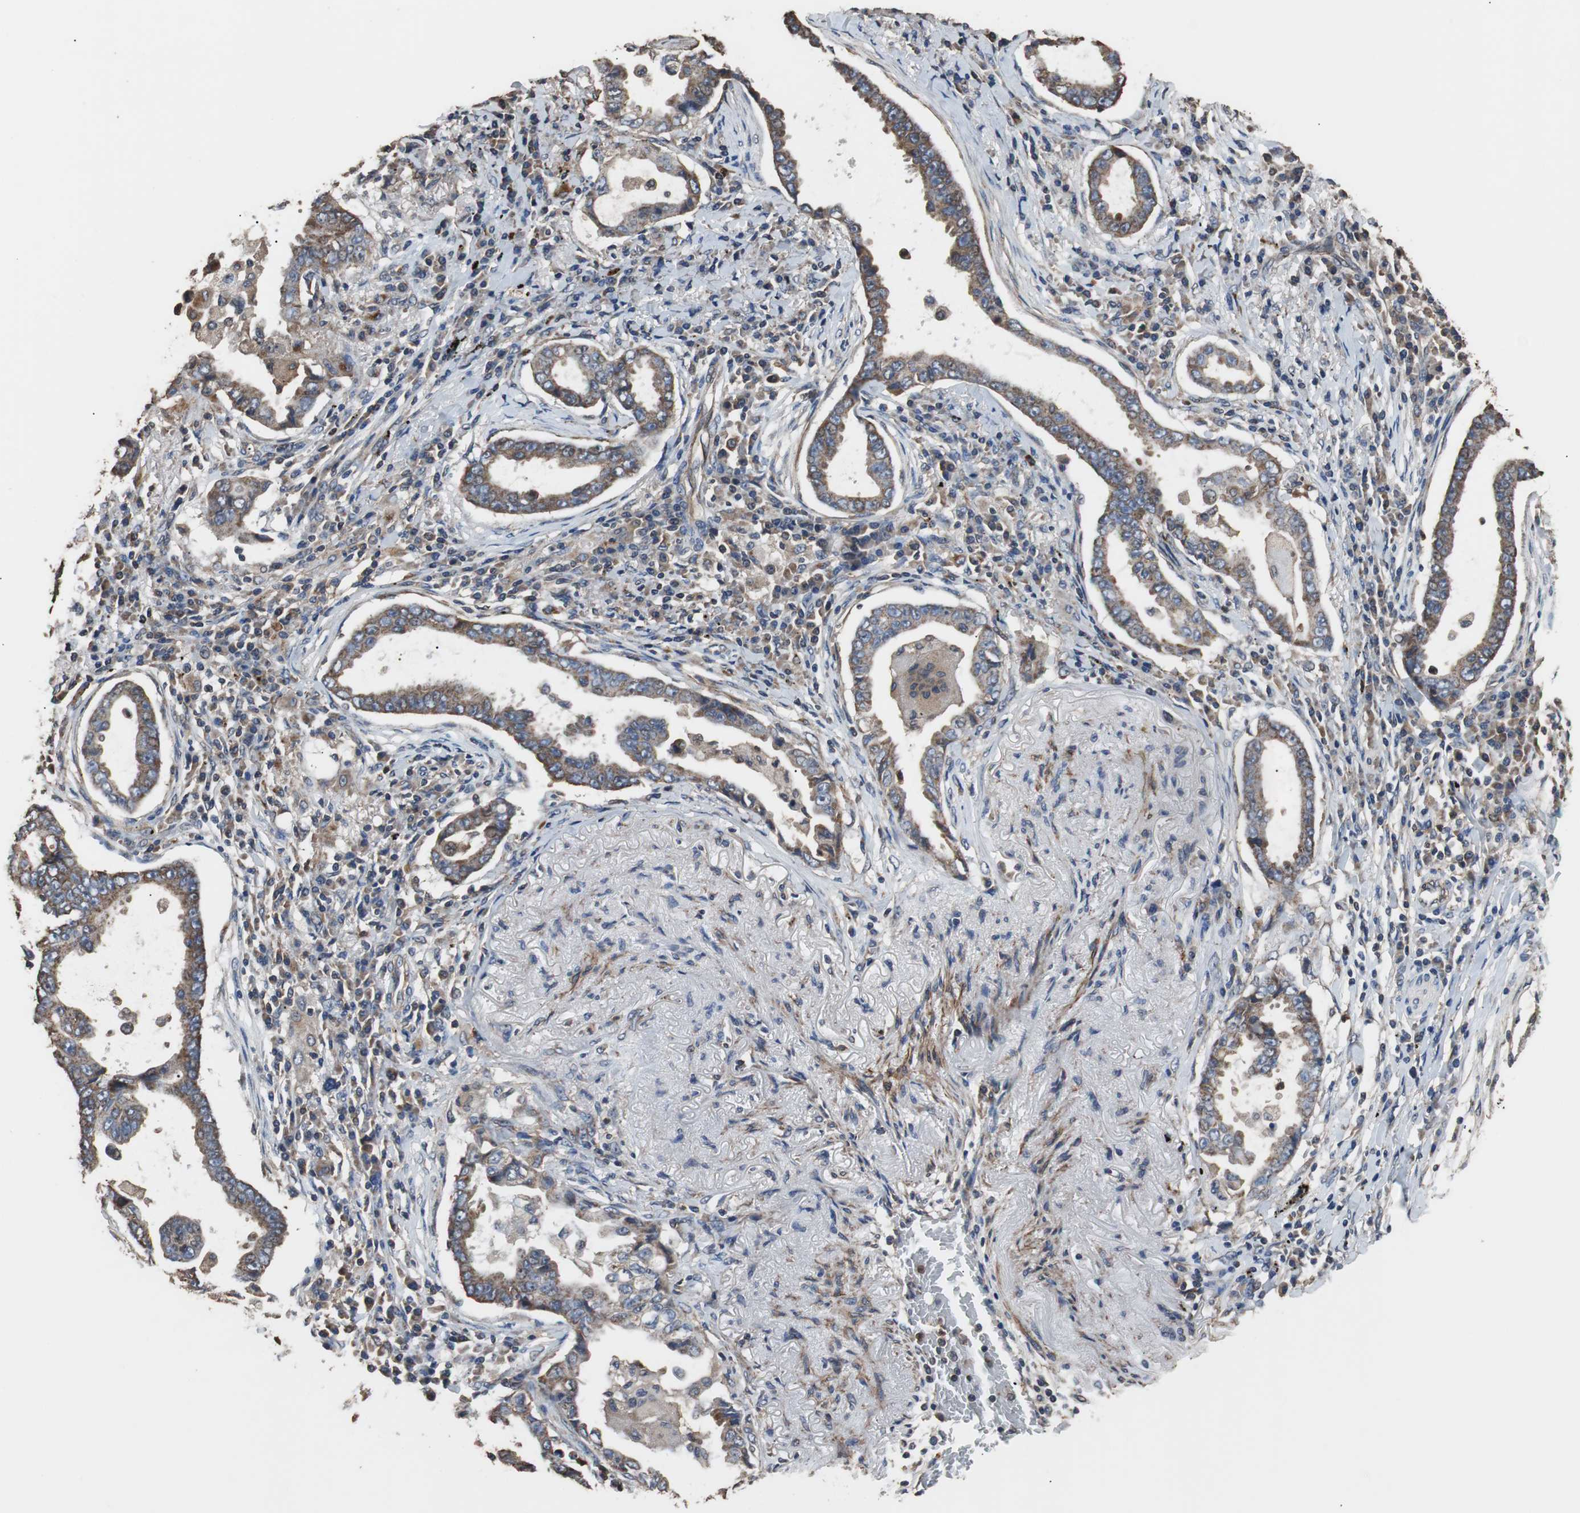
{"staining": {"intensity": "strong", "quantity": ">75%", "location": "cytoplasmic/membranous"}, "tissue": "lung cancer", "cell_type": "Tumor cells", "image_type": "cancer", "snomed": [{"axis": "morphology", "description": "Normal tissue, NOS"}, {"axis": "morphology", "description": "Inflammation, NOS"}, {"axis": "morphology", "description": "Adenocarcinoma, NOS"}, {"axis": "topography", "description": "Lung"}], "caption": "Protein positivity by immunohistochemistry (IHC) exhibits strong cytoplasmic/membranous staining in about >75% of tumor cells in lung adenocarcinoma.", "gene": "PITRM1", "patient": {"sex": "female", "age": 64}}